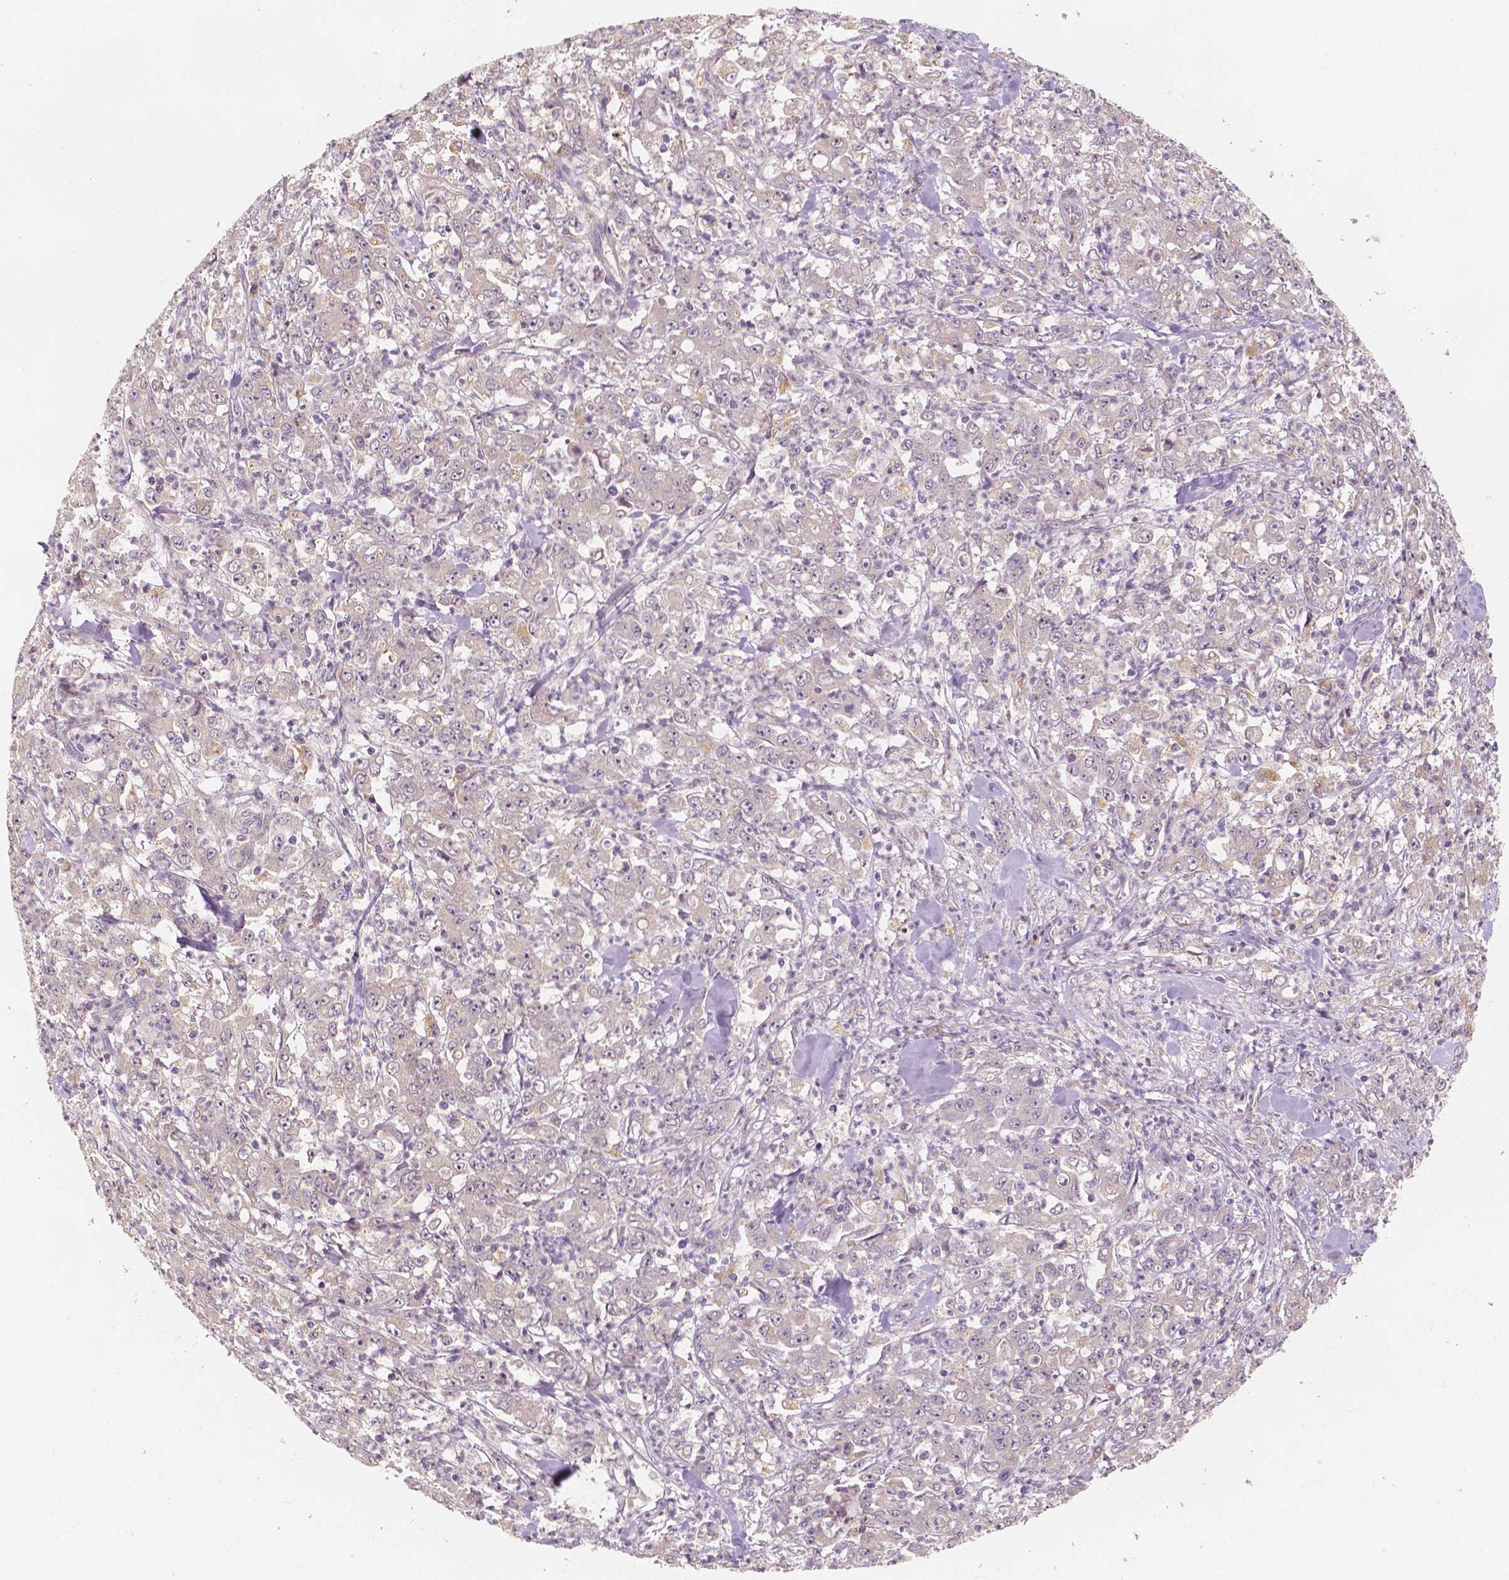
{"staining": {"intensity": "negative", "quantity": "none", "location": "none"}, "tissue": "stomach cancer", "cell_type": "Tumor cells", "image_type": "cancer", "snomed": [{"axis": "morphology", "description": "Adenocarcinoma, NOS"}, {"axis": "topography", "description": "Stomach, lower"}], "caption": "Histopathology image shows no protein staining in tumor cells of adenocarcinoma (stomach) tissue.", "gene": "SNX12", "patient": {"sex": "female", "age": 71}}